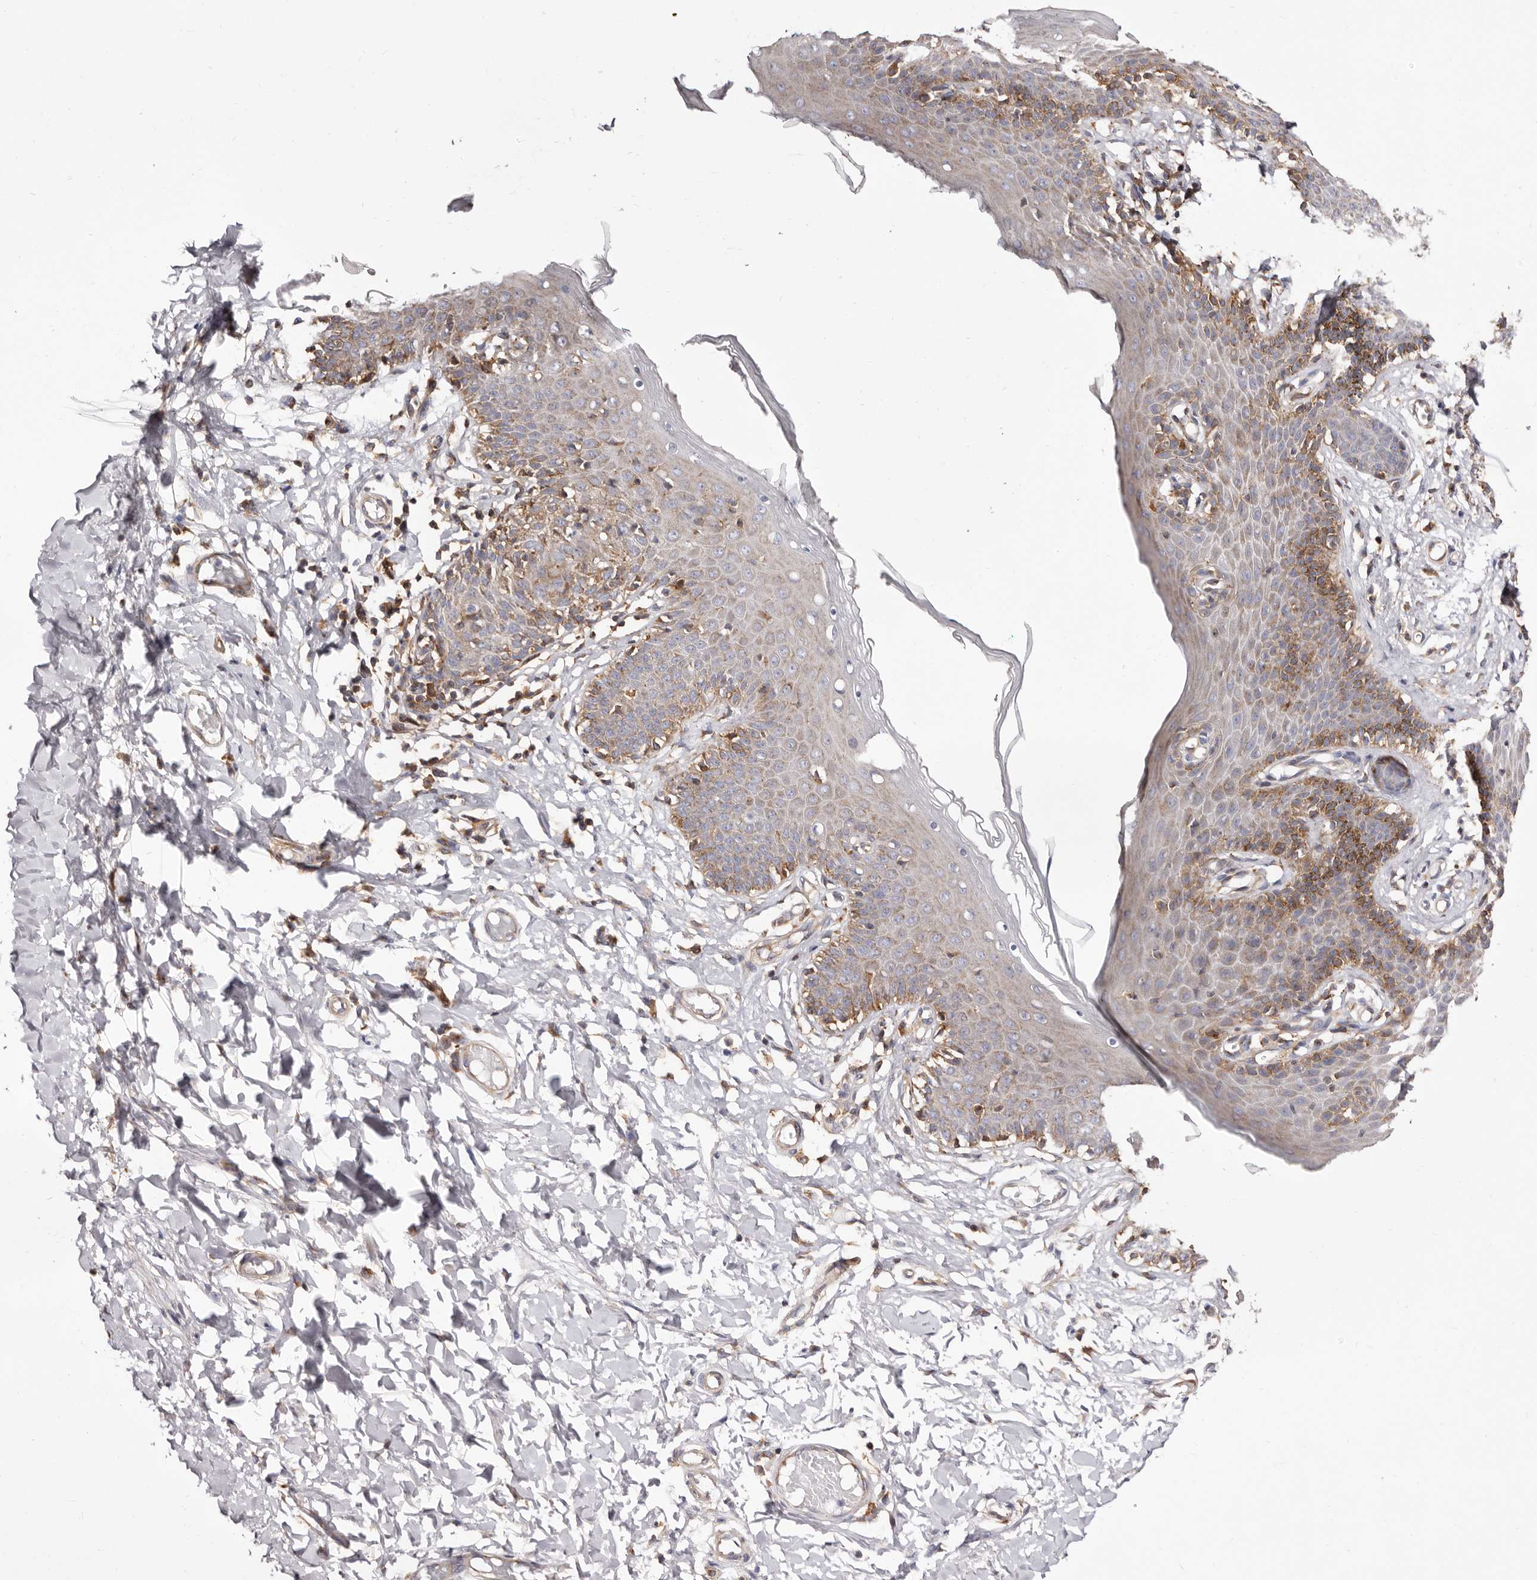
{"staining": {"intensity": "weak", "quantity": "25%-75%", "location": "cytoplasmic/membranous"}, "tissue": "skin", "cell_type": "Epidermal cells", "image_type": "normal", "snomed": [{"axis": "morphology", "description": "Normal tissue, NOS"}, {"axis": "topography", "description": "Vulva"}], "caption": "High-power microscopy captured an immunohistochemistry image of normal skin, revealing weak cytoplasmic/membranous staining in approximately 25%-75% of epidermal cells. (brown staining indicates protein expression, while blue staining denotes nuclei).", "gene": "COQ8B", "patient": {"sex": "female", "age": 66}}